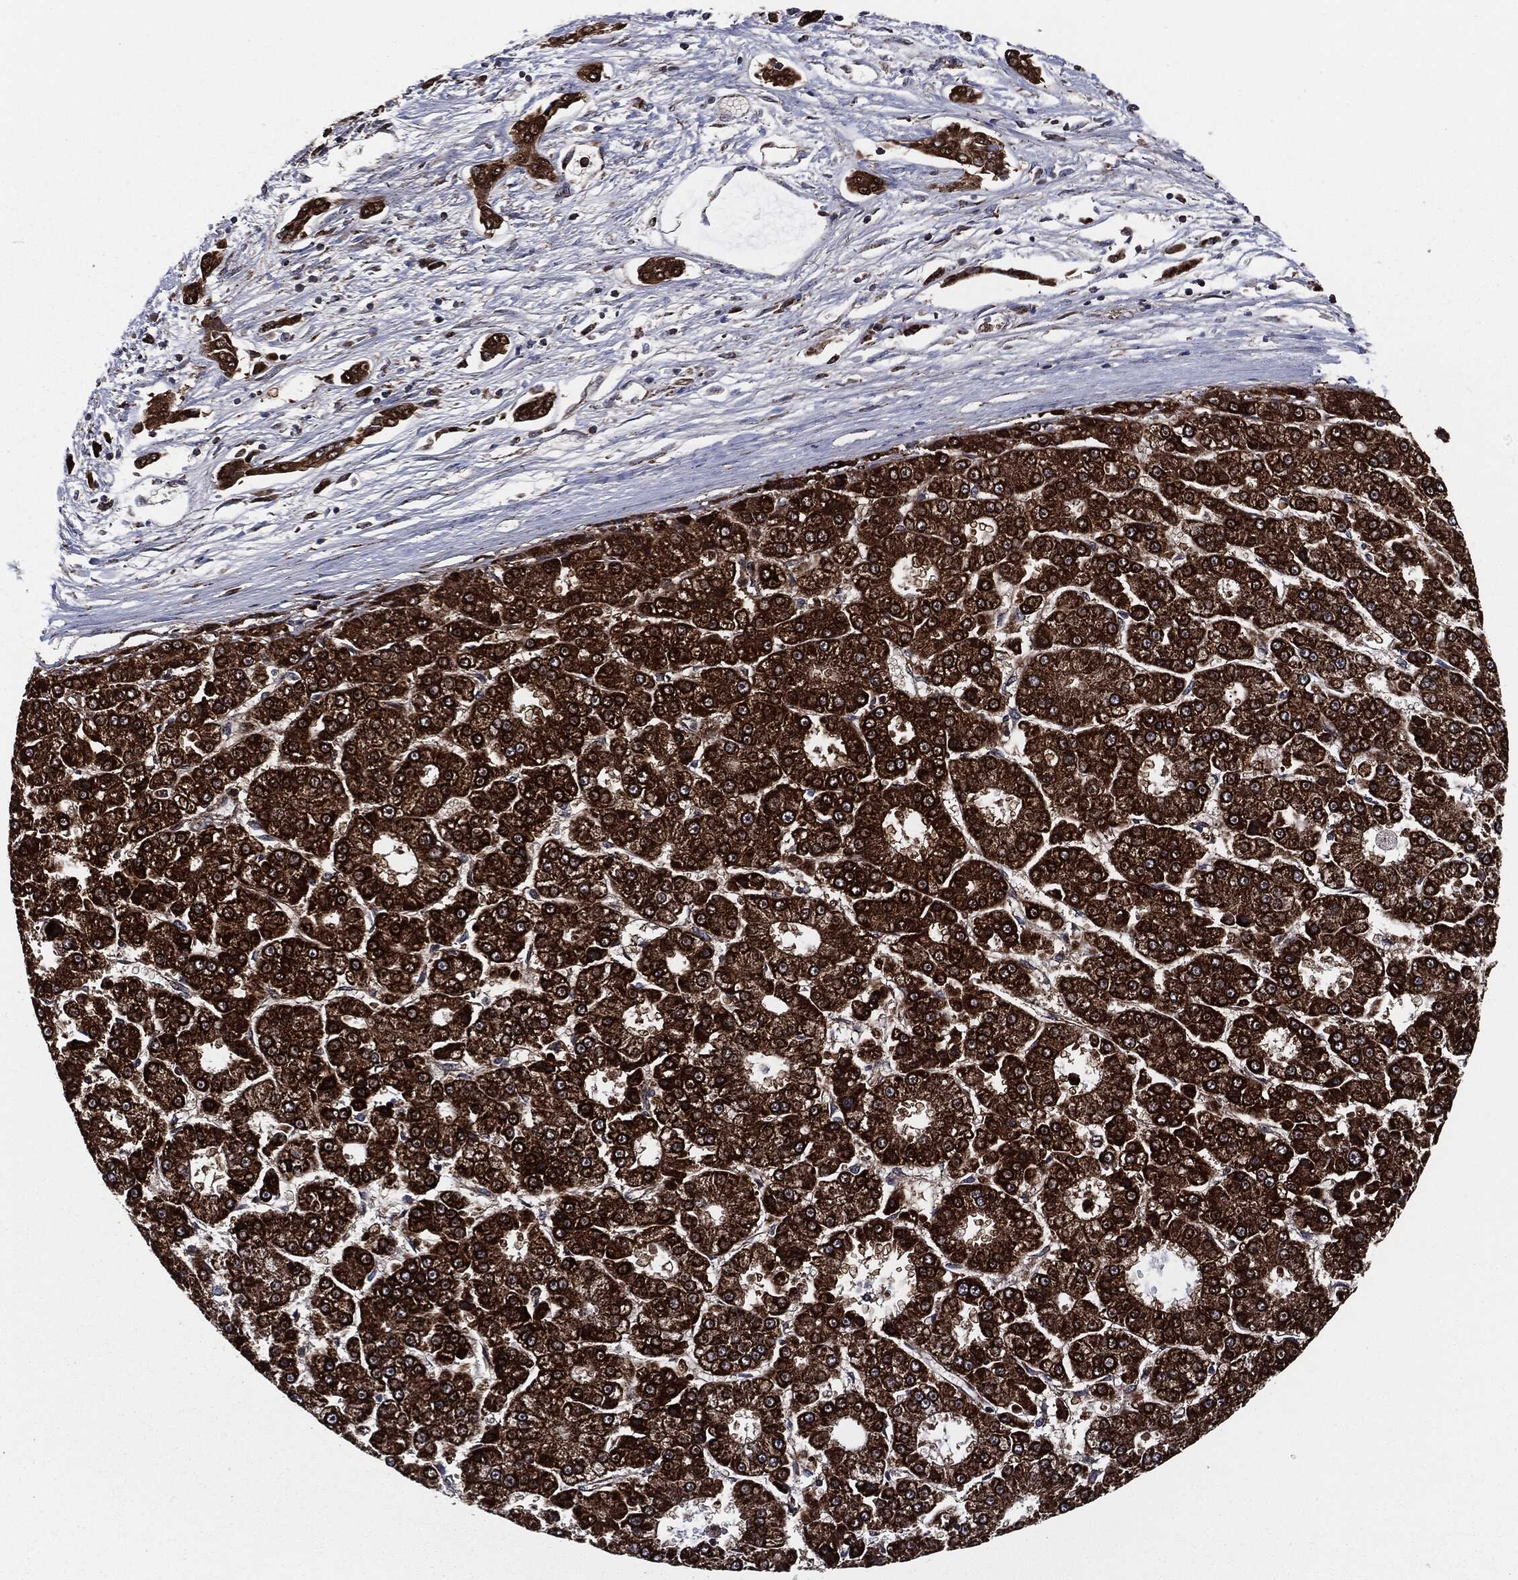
{"staining": {"intensity": "strong", "quantity": ">75%", "location": "cytoplasmic/membranous"}, "tissue": "liver cancer", "cell_type": "Tumor cells", "image_type": "cancer", "snomed": [{"axis": "morphology", "description": "Carcinoma, Hepatocellular, NOS"}, {"axis": "topography", "description": "Liver"}], "caption": "Strong cytoplasmic/membranous protein positivity is appreciated in about >75% of tumor cells in liver cancer (hepatocellular carcinoma). Using DAB (brown) and hematoxylin (blue) stains, captured at high magnification using brightfield microscopy.", "gene": "FH", "patient": {"sex": "male", "age": 70}}